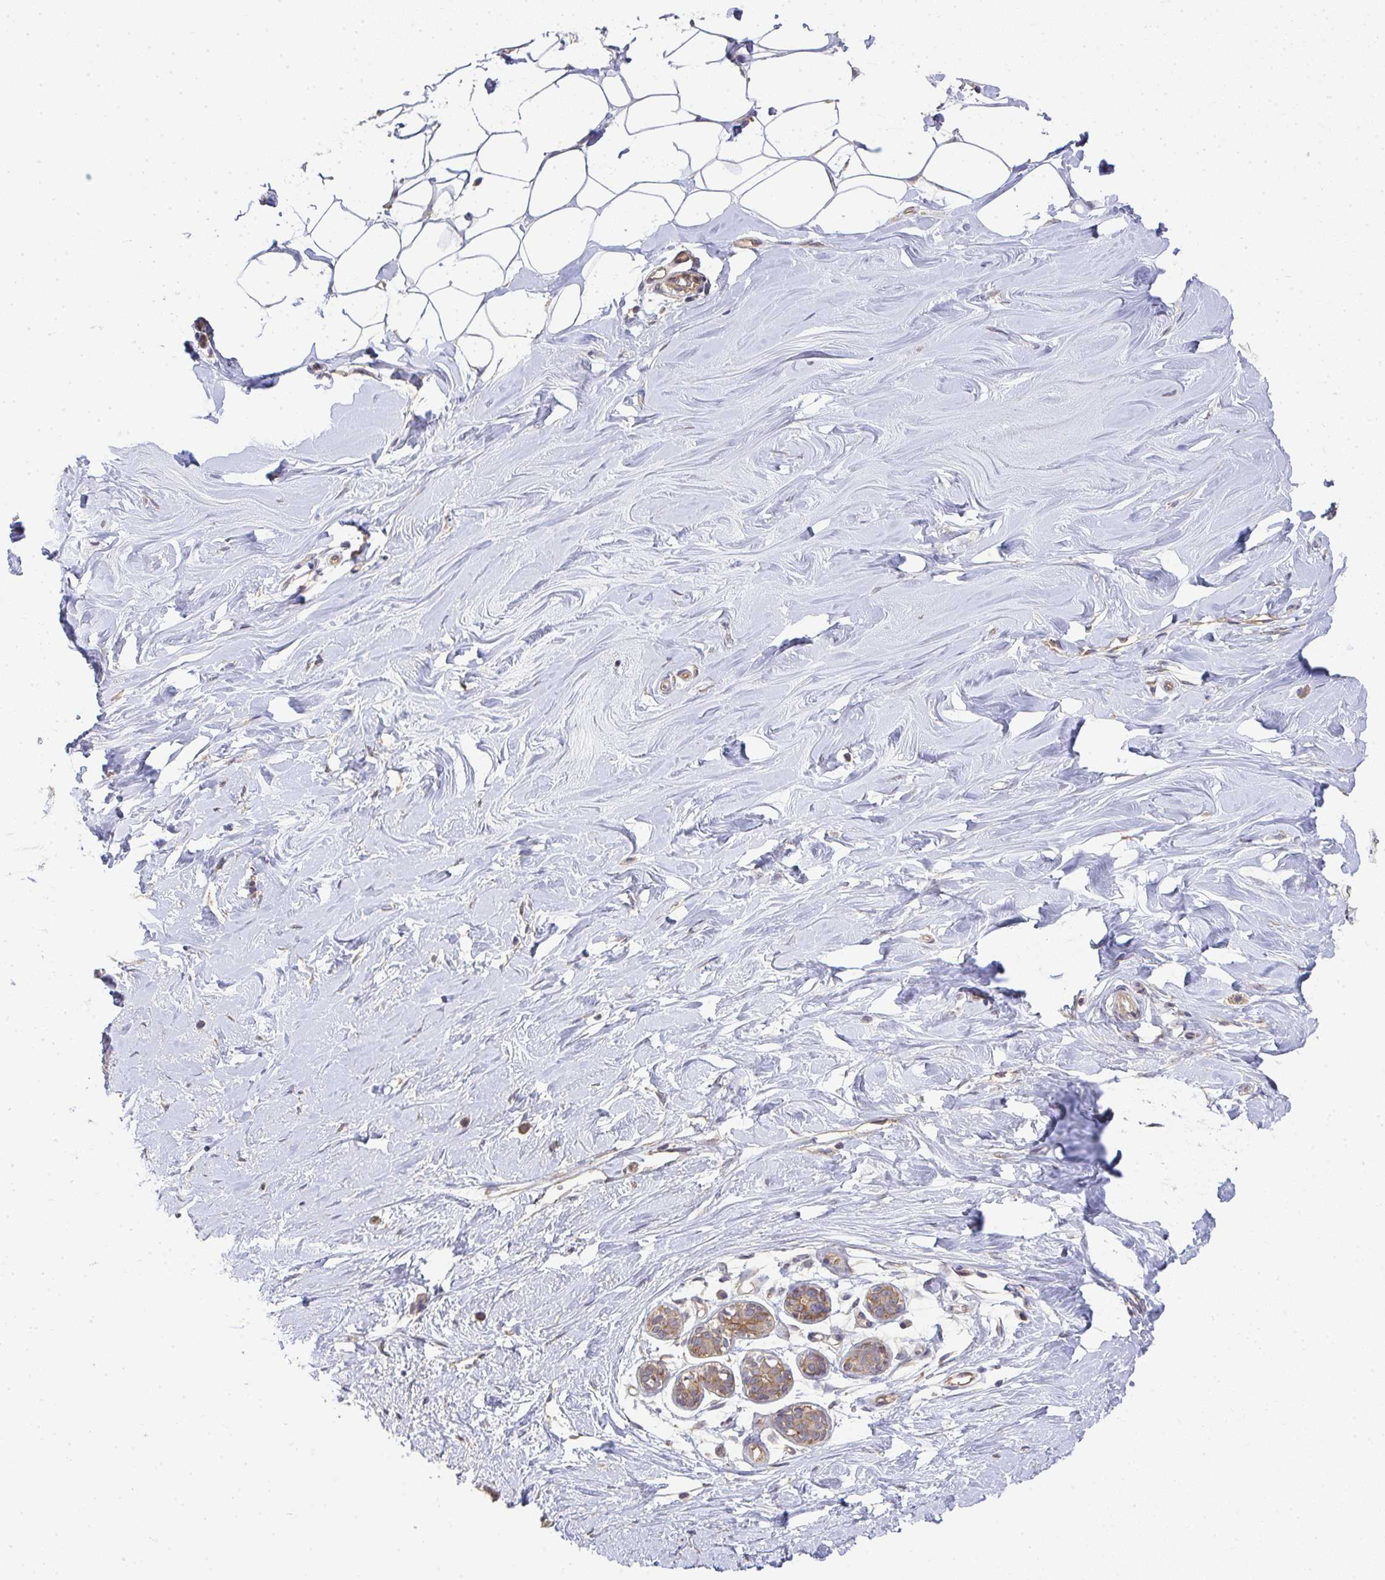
{"staining": {"intensity": "weak", "quantity": ">75%", "location": "cytoplasmic/membranous"}, "tissue": "breast", "cell_type": "Adipocytes", "image_type": "normal", "snomed": [{"axis": "morphology", "description": "Normal tissue, NOS"}, {"axis": "topography", "description": "Breast"}], "caption": "The histopathology image demonstrates a brown stain indicating the presence of a protein in the cytoplasmic/membranous of adipocytes in breast. (DAB (3,3'-diaminobenzidine) IHC with brightfield microscopy, high magnification).", "gene": "EEF1AKMT1", "patient": {"sex": "female", "age": 27}}